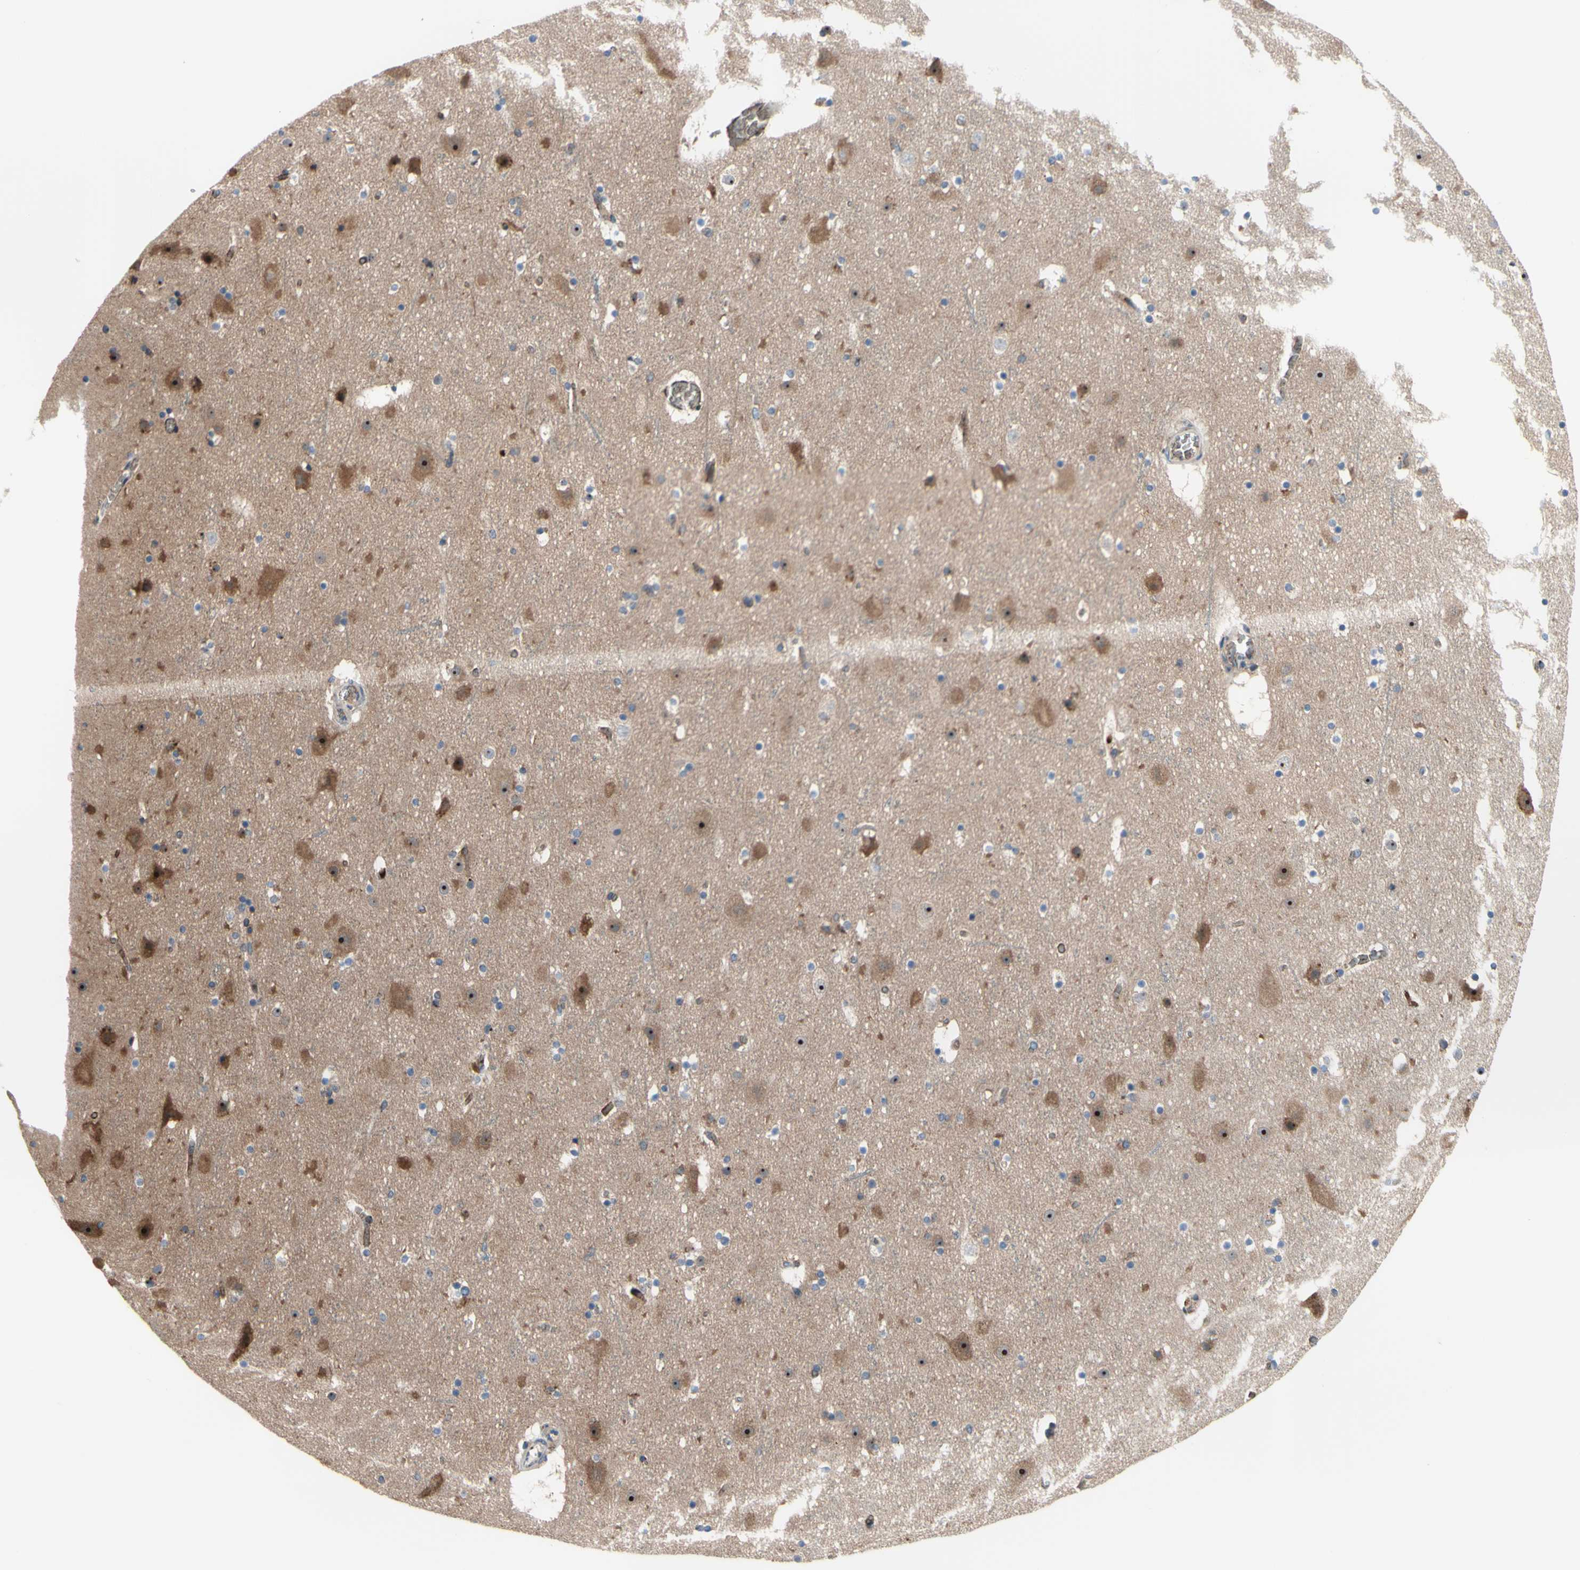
{"staining": {"intensity": "moderate", "quantity": "25%-75%", "location": "cytoplasmic/membranous,nuclear"}, "tissue": "cerebral cortex", "cell_type": "Endothelial cells", "image_type": "normal", "snomed": [{"axis": "morphology", "description": "Normal tissue, NOS"}, {"axis": "topography", "description": "Cerebral cortex"}], "caption": "A histopathology image of cerebral cortex stained for a protein demonstrates moderate cytoplasmic/membranous,nuclear brown staining in endothelial cells.", "gene": "USP9X", "patient": {"sex": "male", "age": 45}}